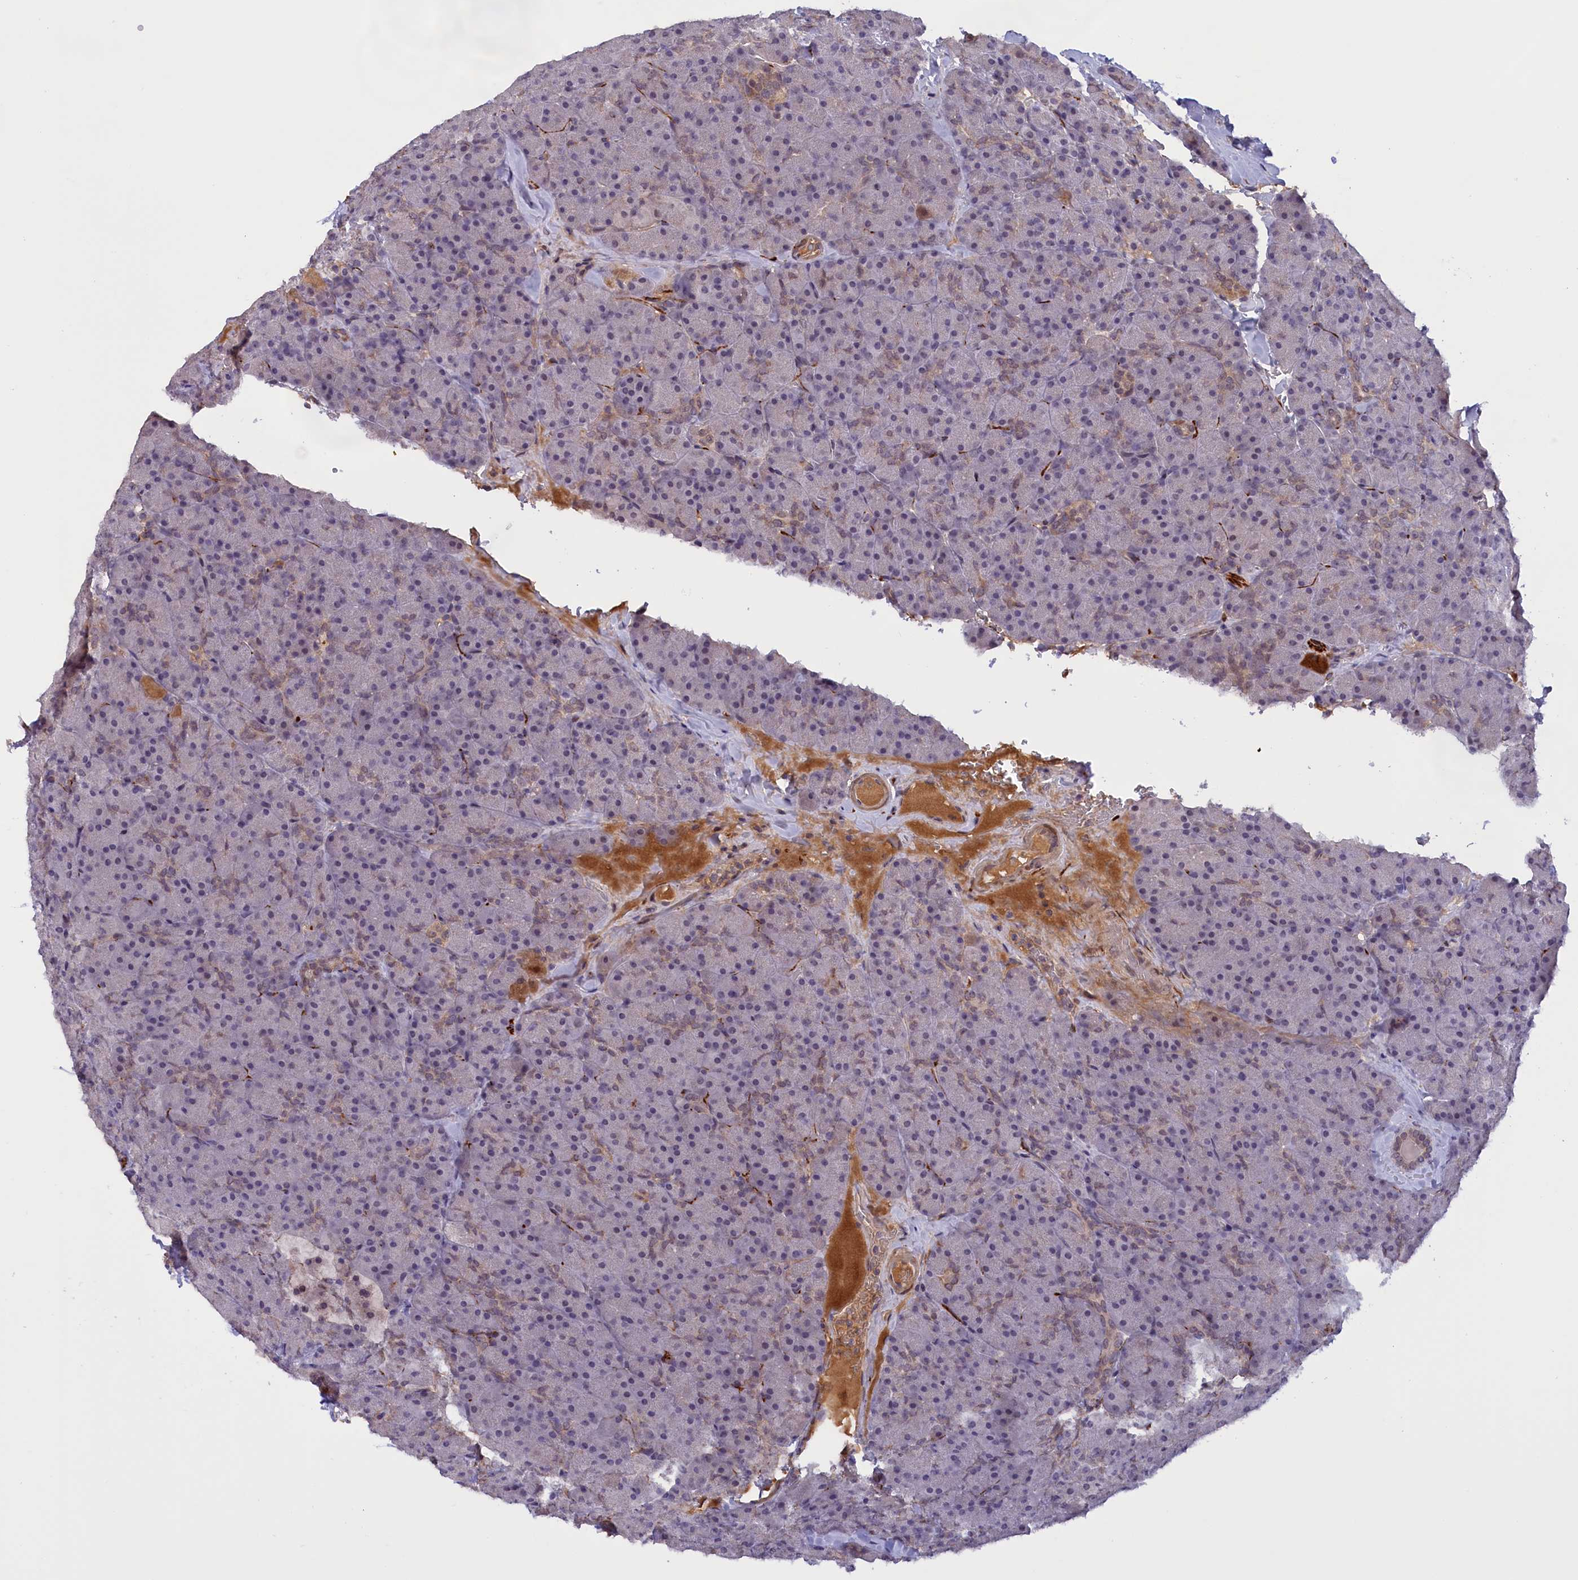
{"staining": {"intensity": "moderate", "quantity": "<25%", "location": "cytoplasmic/membranous"}, "tissue": "pancreas", "cell_type": "Exocrine glandular cells", "image_type": "normal", "snomed": [{"axis": "morphology", "description": "Normal tissue, NOS"}, {"axis": "topography", "description": "Pancreas"}], "caption": "Pancreas stained with immunohistochemistry (IHC) shows moderate cytoplasmic/membranous staining in approximately <25% of exocrine glandular cells.", "gene": "RRAD", "patient": {"sex": "male", "age": 36}}